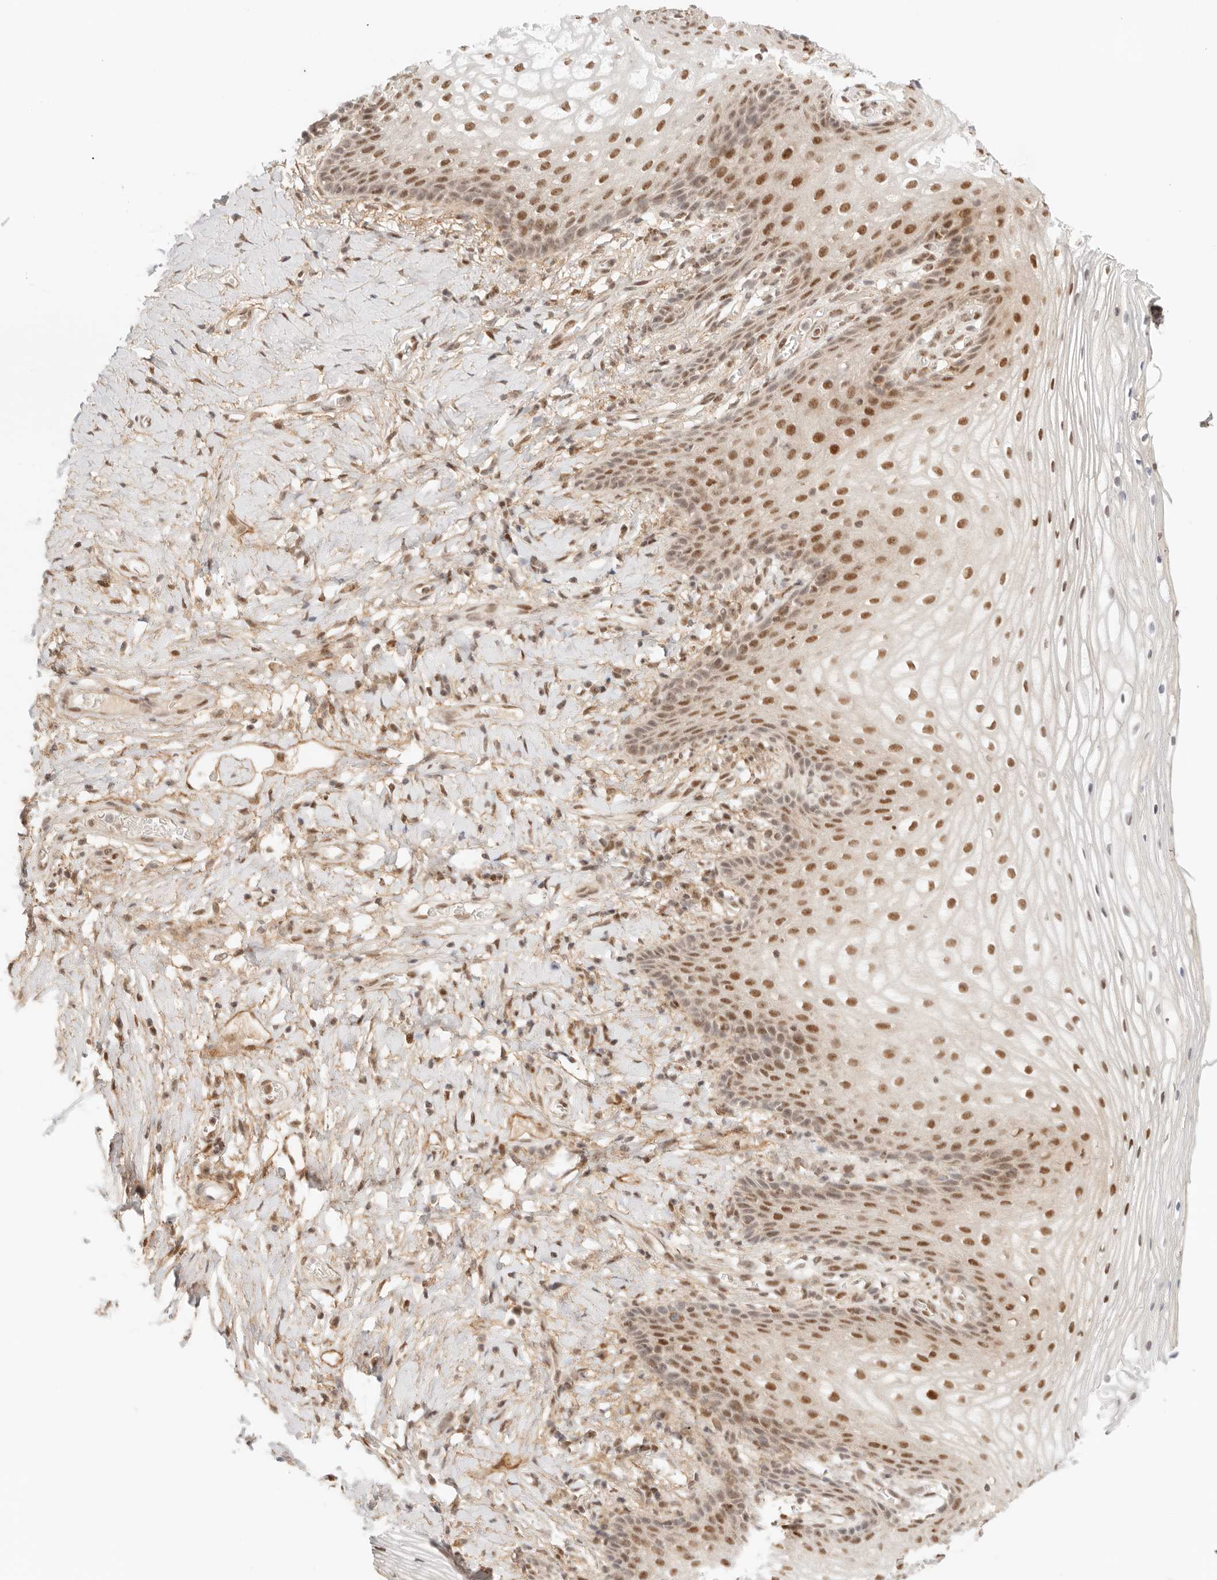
{"staining": {"intensity": "moderate", "quantity": "25%-75%", "location": "nuclear"}, "tissue": "vagina", "cell_type": "Squamous epithelial cells", "image_type": "normal", "snomed": [{"axis": "morphology", "description": "Normal tissue, NOS"}, {"axis": "topography", "description": "Vagina"}], "caption": "The immunohistochemical stain highlights moderate nuclear expression in squamous epithelial cells of unremarkable vagina. (Brightfield microscopy of DAB IHC at high magnification).", "gene": "GTF2E2", "patient": {"sex": "female", "age": 60}}